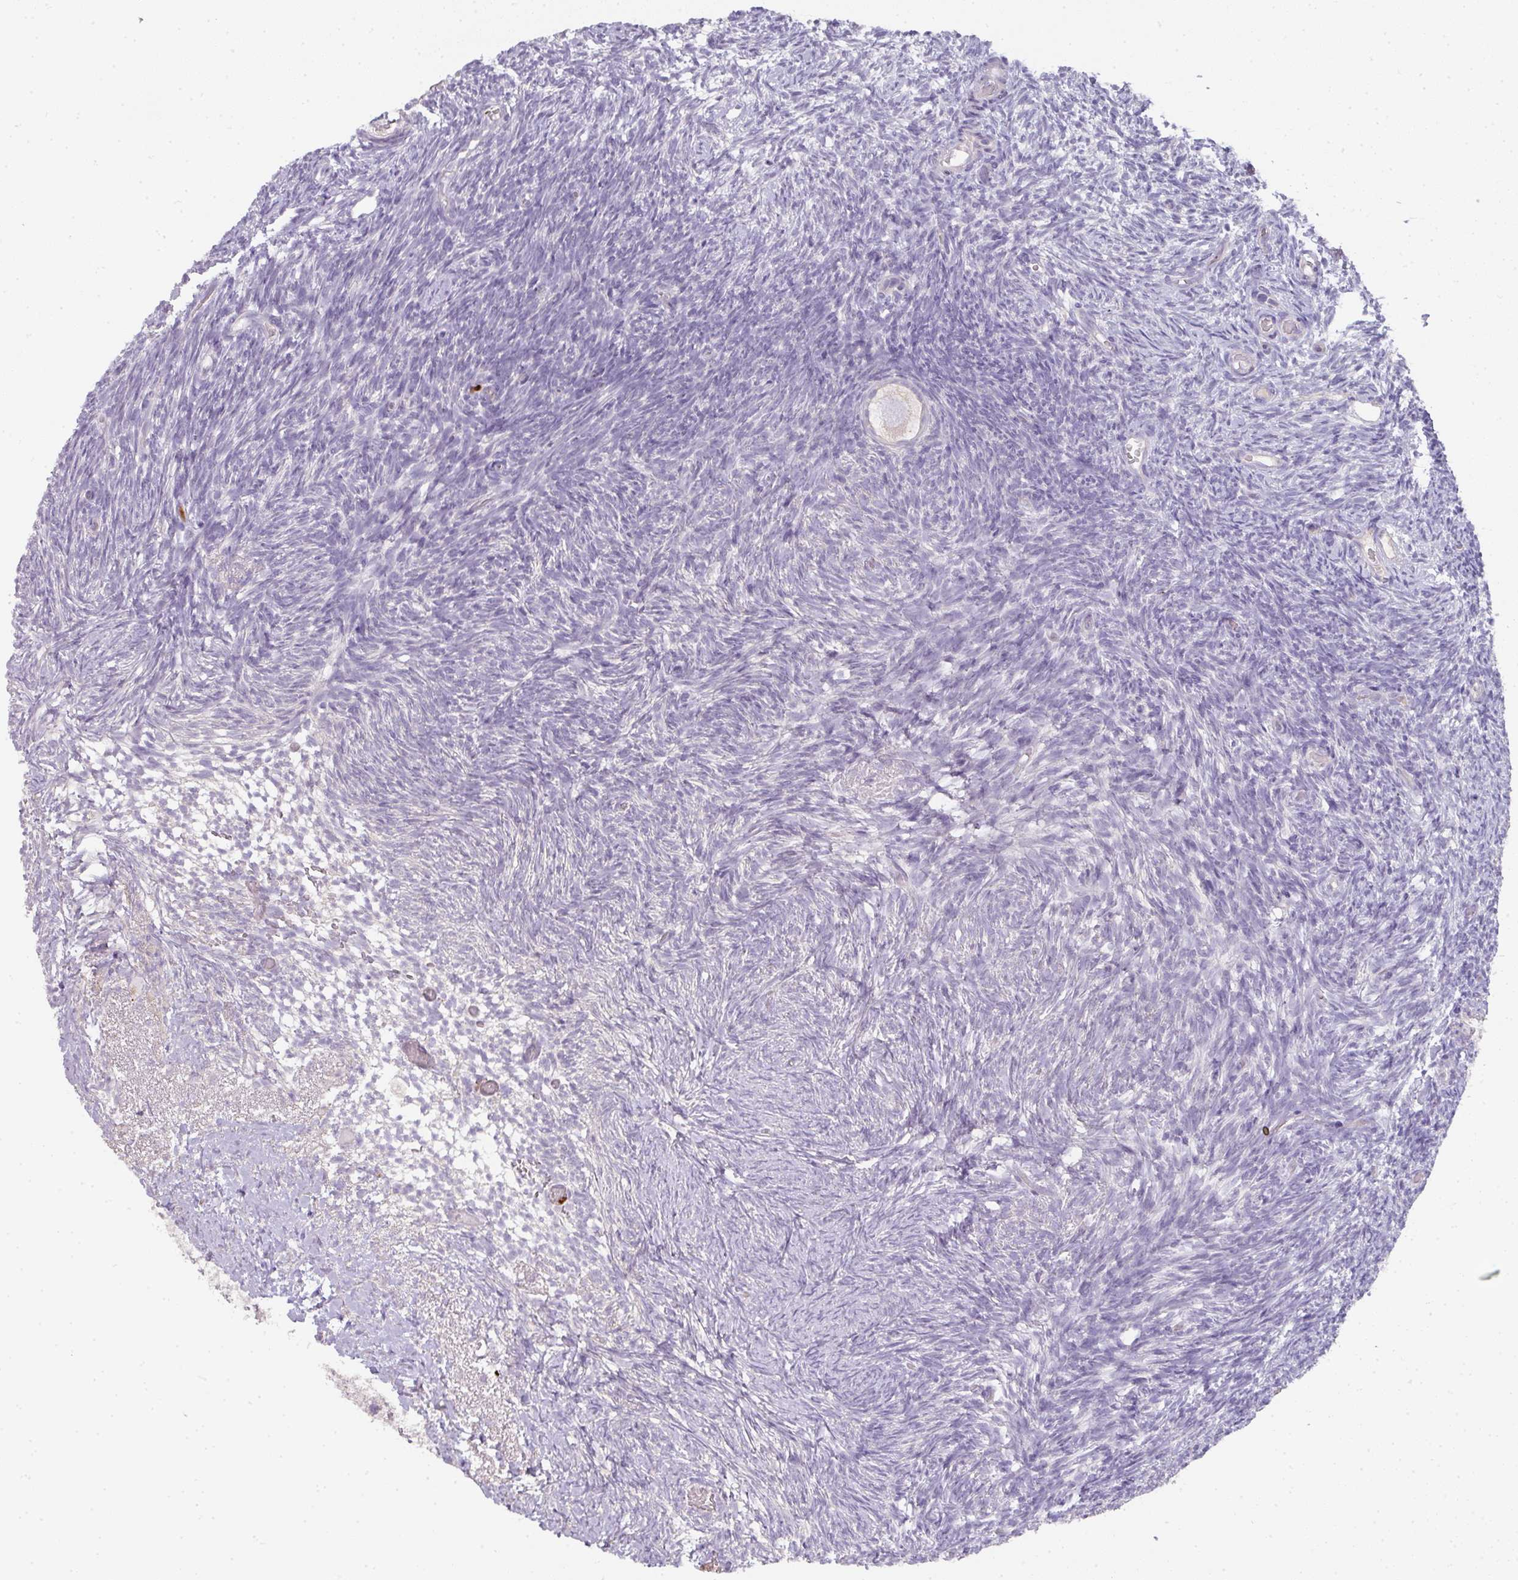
{"staining": {"intensity": "negative", "quantity": "none", "location": "none"}, "tissue": "ovary", "cell_type": "Follicle cells", "image_type": "normal", "snomed": [{"axis": "morphology", "description": "Normal tissue, NOS"}, {"axis": "topography", "description": "Ovary"}], "caption": "Image shows no protein expression in follicle cells of benign ovary. (DAB (3,3'-diaminobenzidine) IHC, high magnification).", "gene": "HHEX", "patient": {"sex": "female", "age": 39}}